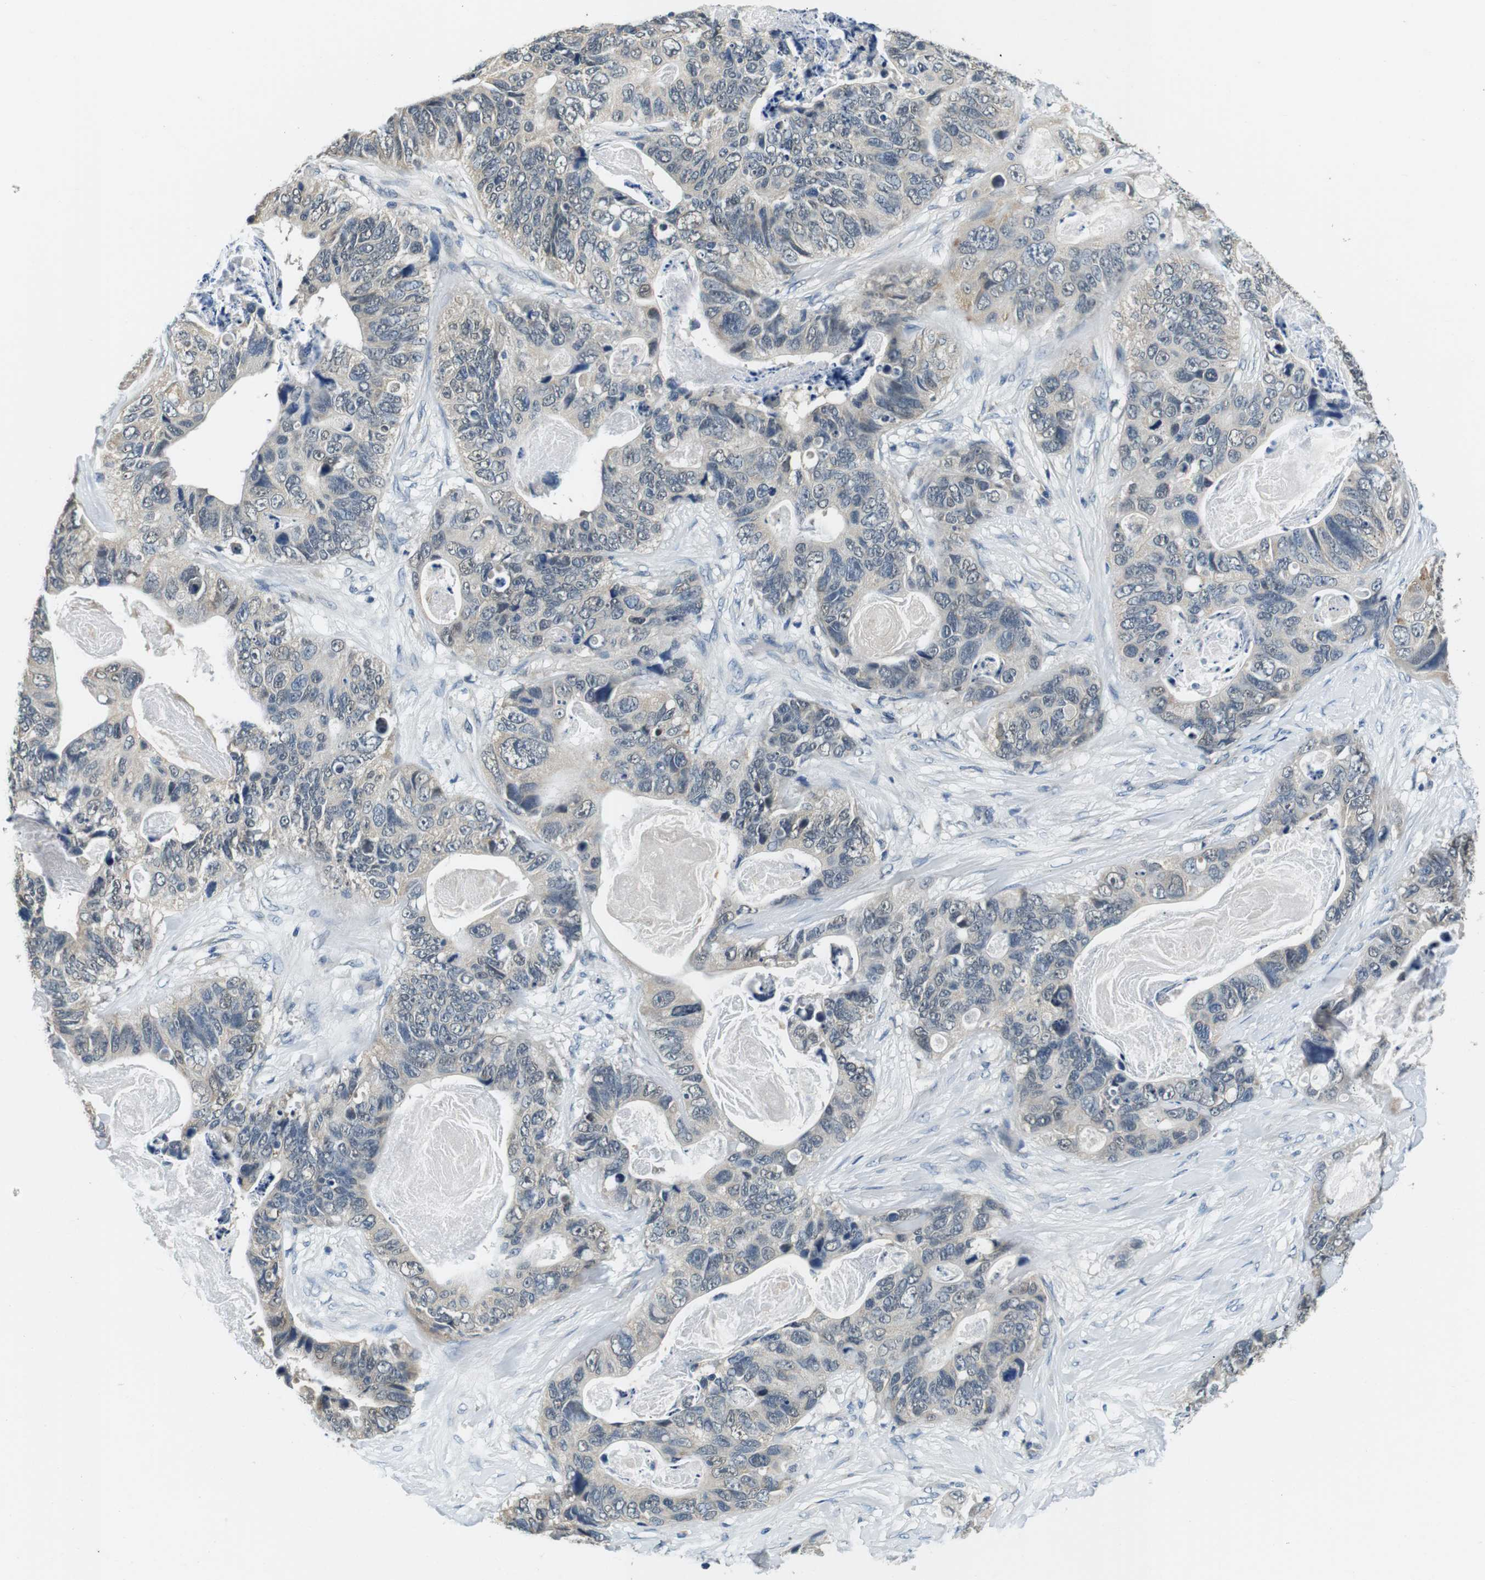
{"staining": {"intensity": "weak", "quantity": "<25%", "location": "cytoplasmic/membranous"}, "tissue": "stomach cancer", "cell_type": "Tumor cells", "image_type": "cancer", "snomed": [{"axis": "morphology", "description": "Adenocarcinoma, NOS"}, {"axis": "topography", "description": "Stomach"}], "caption": "A photomicrograph of adenocarcinoma (stomach) stained for a protein exhibits no brown staining in tumor cells.", "gene": "DTNA", "patient": {"sex": "female", "age": 89}}